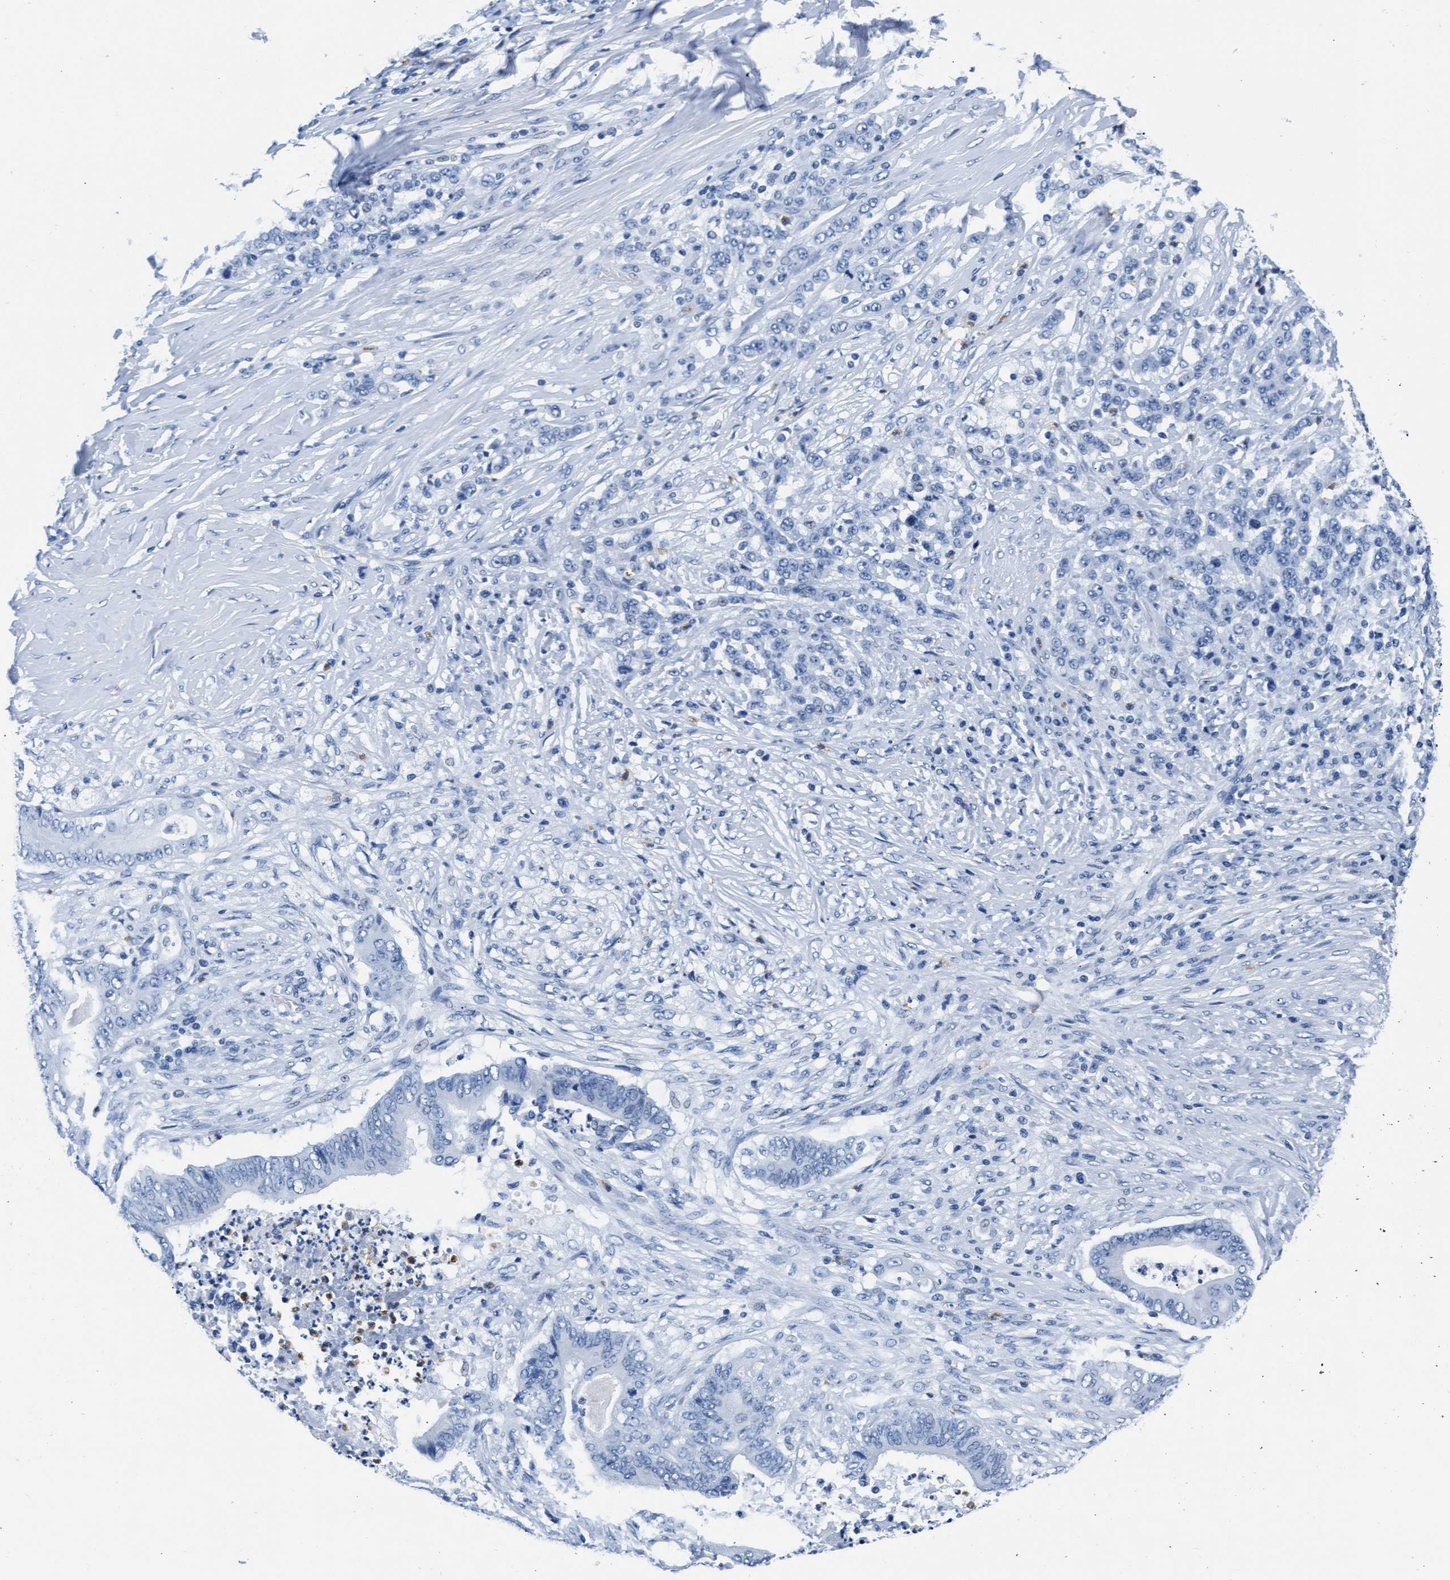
{"staining": {"intensity": "negative", "quantity": "none", "location": "none"}, "tissue": "stomach cancer", "cell_type": "Tumor cells", "image_type": "cancer", "snomed": [{"axis": "morphology", "description": "Adenocarcinoma, NOS"}, {"axis": "topography", "description": "Stomach"}], "caption": "Stomach cancer stained for a protein using IHC demonstrates no expression tumor cells.", "gene": "MMP8", "patient": {"sex": "female", "age": 73}}